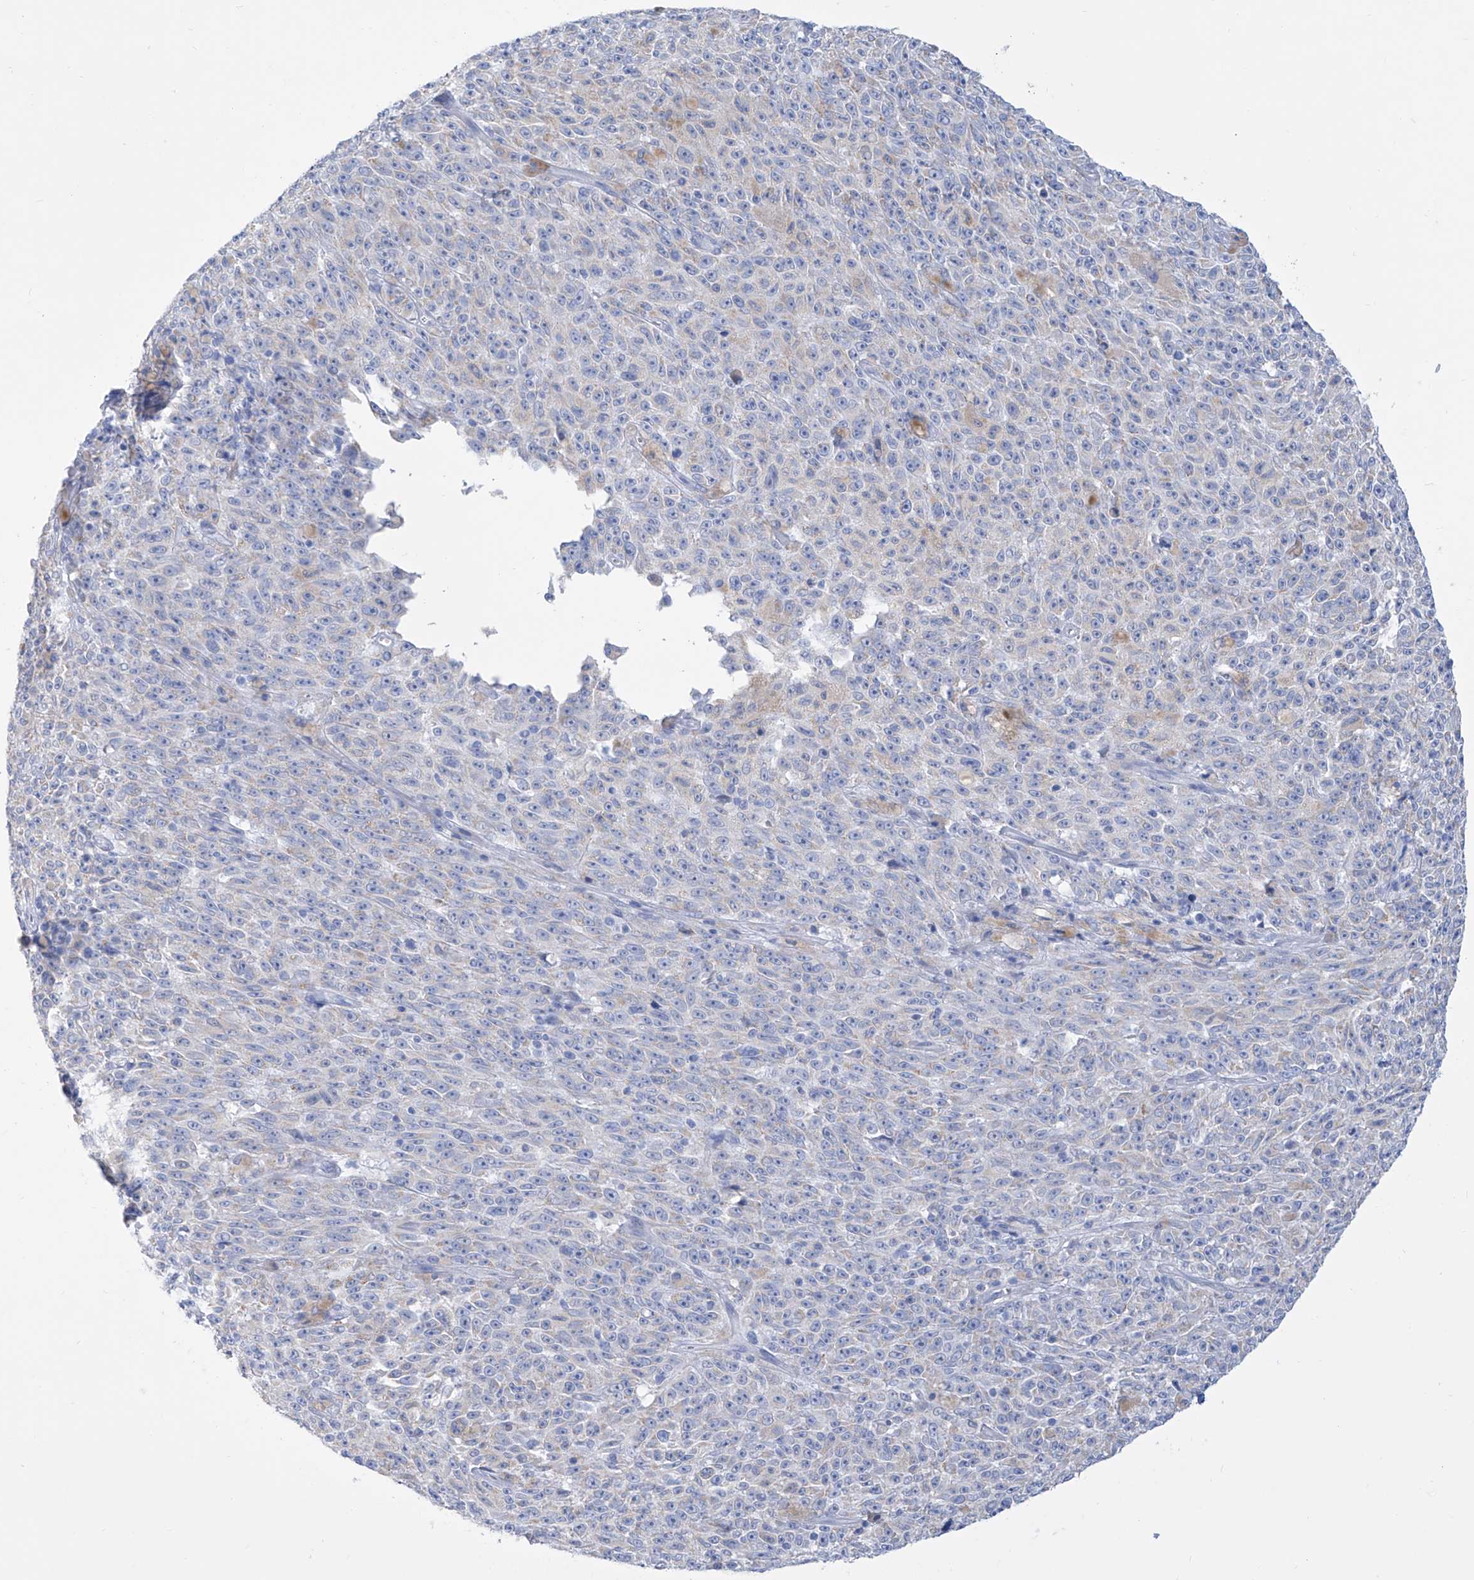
{"staining": {"intensity": "weak", "quantity": "<25%", "location": "cytoplasmic/membranous"}, "tissue": "melanoma", "cell_type": "Tumor cells", "image_type": "cancer", "snomed": [{"axis": "morphology", "description": "Malignant melanoma, NOS"}, {"axis": "topography", "description": "Skin"}], "caption": "Histopathology image shows no protein expression in tumor cells of malignant melanoma tissue.", "gene": "ALDH6A1", "patient": {"sex": "female", "age": 82}}